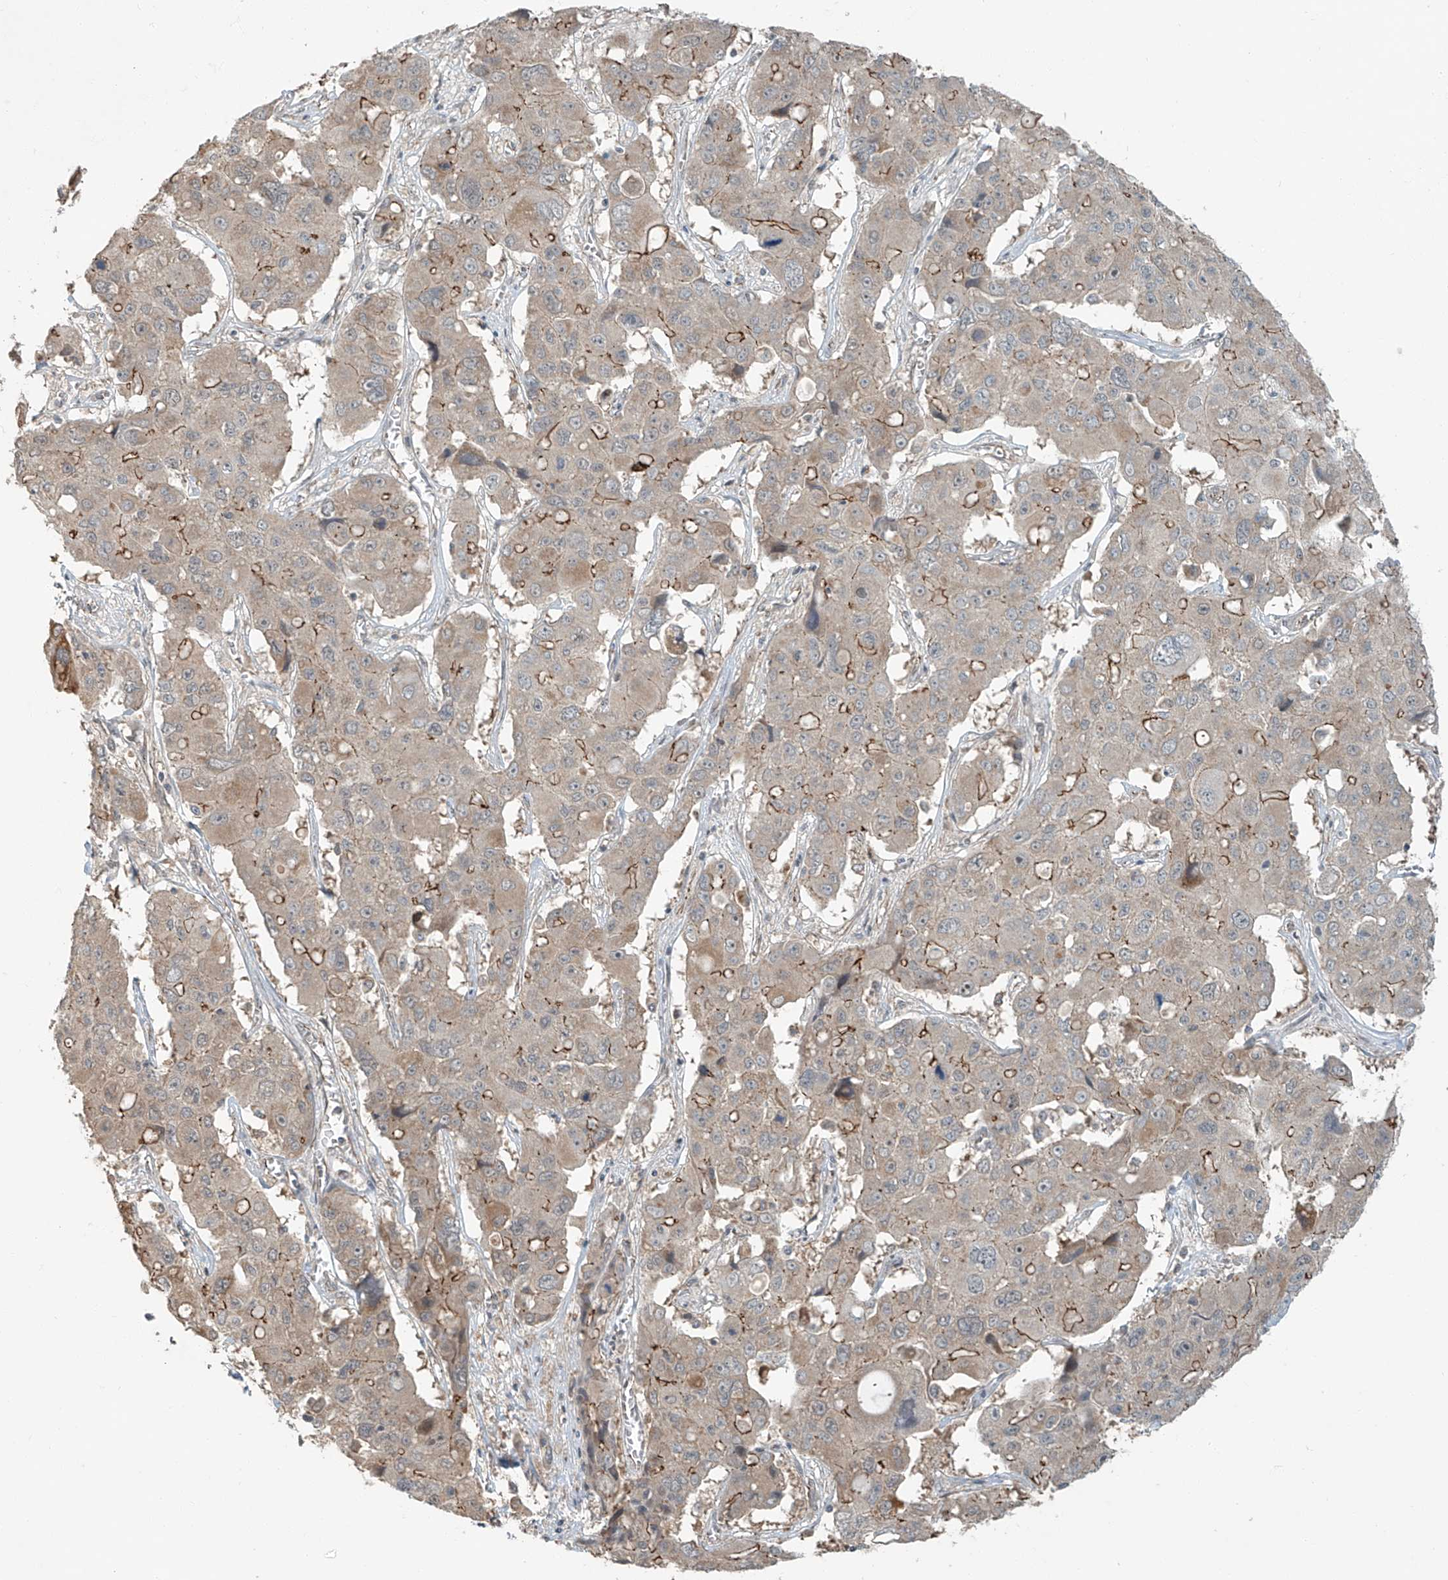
{"staining": {"intensity": "moderate", "quantity": "<25%", "location": "cytoplasmic/membranous"}, "tissue": "liver cancer", "cell_type": "Tumor cells", "image_type": "cancer", "snomed": [{"axis": "morphology", "description": "Cholangiocarcinoma"}, {"axis": "topography", "description": "Liver"}], "caption": "Immunohistochemical staining of liver cholangiocarcinoma displays low levels of moderate cytoplasmic/membranous staining in approximately <25% of tumor cells. (DAB = brown stain, brightfield microscopy at high magnification).", "gene": "ZNF16", "patient": {"sex": "male", "age": 67}}